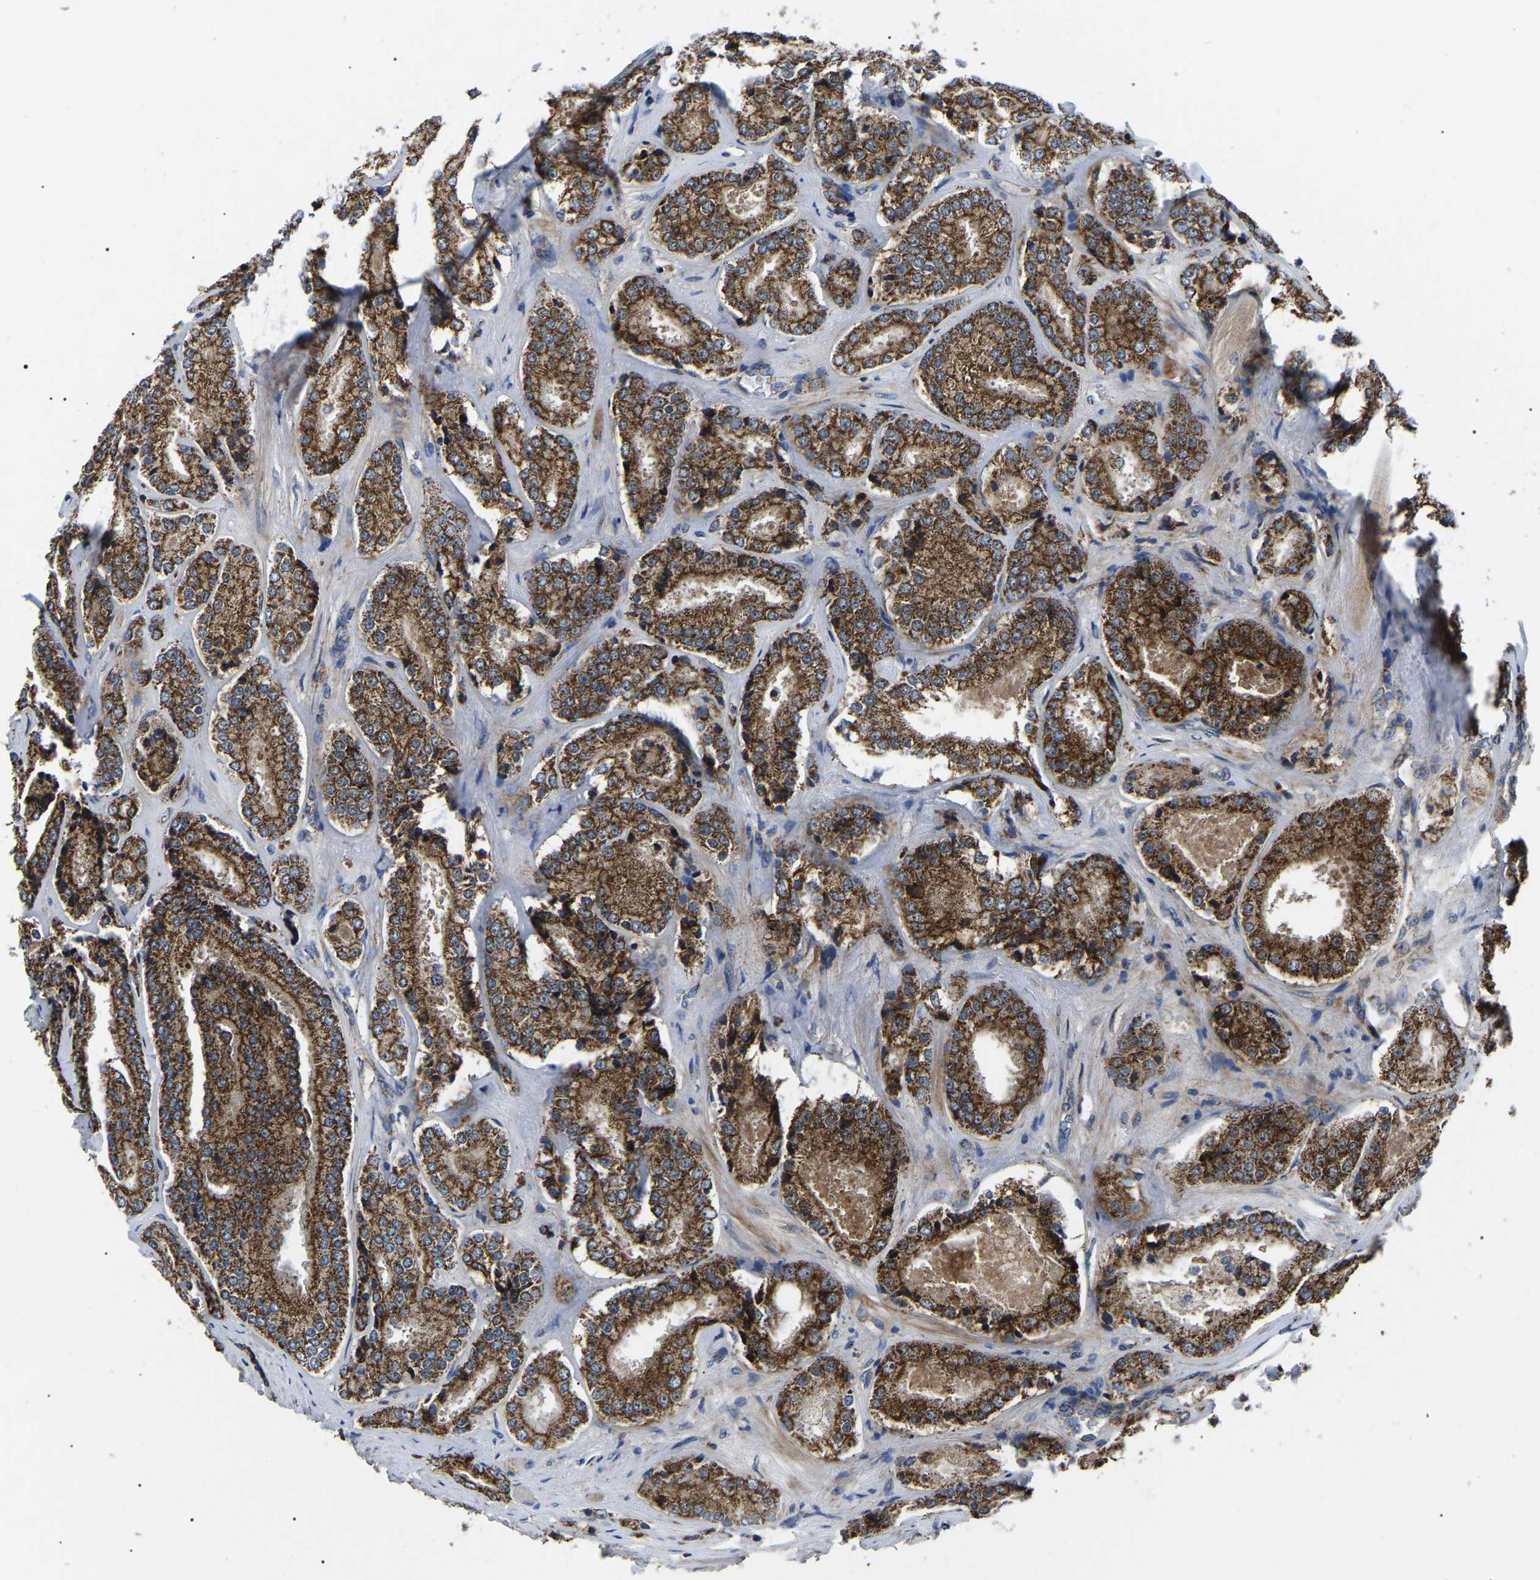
{"staining": {"intensity": "strong", "quantity": ">75%", "location": "cytoplasmic/membranous"}, "tissue": "prostate cancer", "cell_type": "Tumor cells", "image_type": "cancer", "snomed": [{"axis": "morphology", "description": "Adenocarcinoma, High grade"}, {"axis": "topography", "description": "Prostate"}], "caption": "A high-resolution micrograph shows immunohistochemistry (IHC) staining of high-grade adenocarcinoma (prostate), which reveals strong cytoplasmic/membranous positivity in about >75% of tumor cells.", "gene": "PPM1E", "patient": {"sex": "male", "age": 65}}